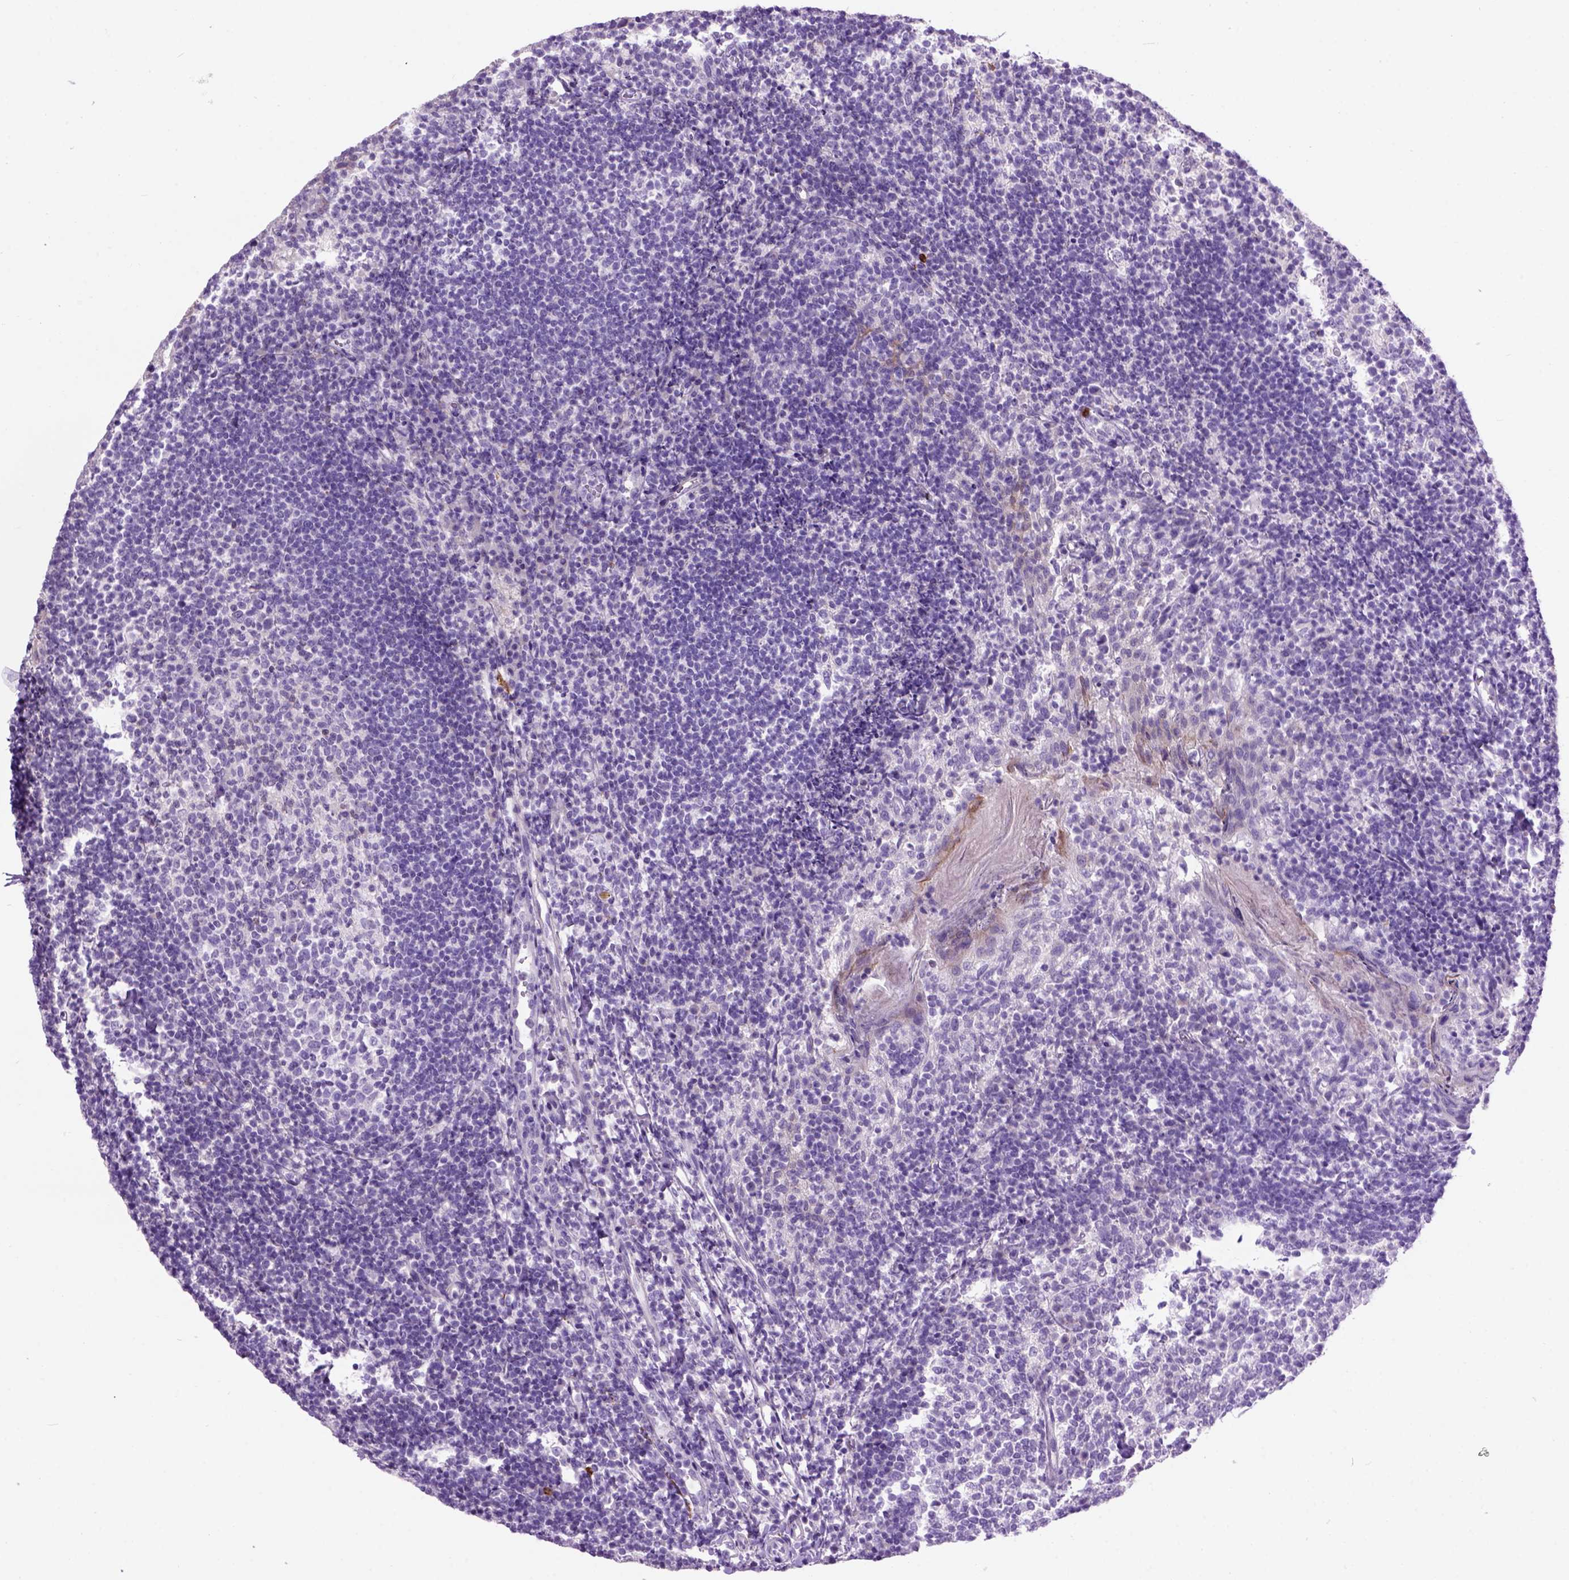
{"staining": {"intensity": "negative", "quantity": "none", "location": "none"}, "tissue": "tonsil", "cell_type": "Germinal center cells", "image_type": "normal", "snomed": [{"axis": "morphology", "description": "Normal tissue, NOS"}, {"axis": "topography", "description": "Tonsil"}], "caption": "IHC histopathology image of unremarkable human tonsil stained for a protein (brown), which exhibits no expression in germinal center cells.", "gene": "MAPT", "patient": {"sex": "female", "age": 10}}